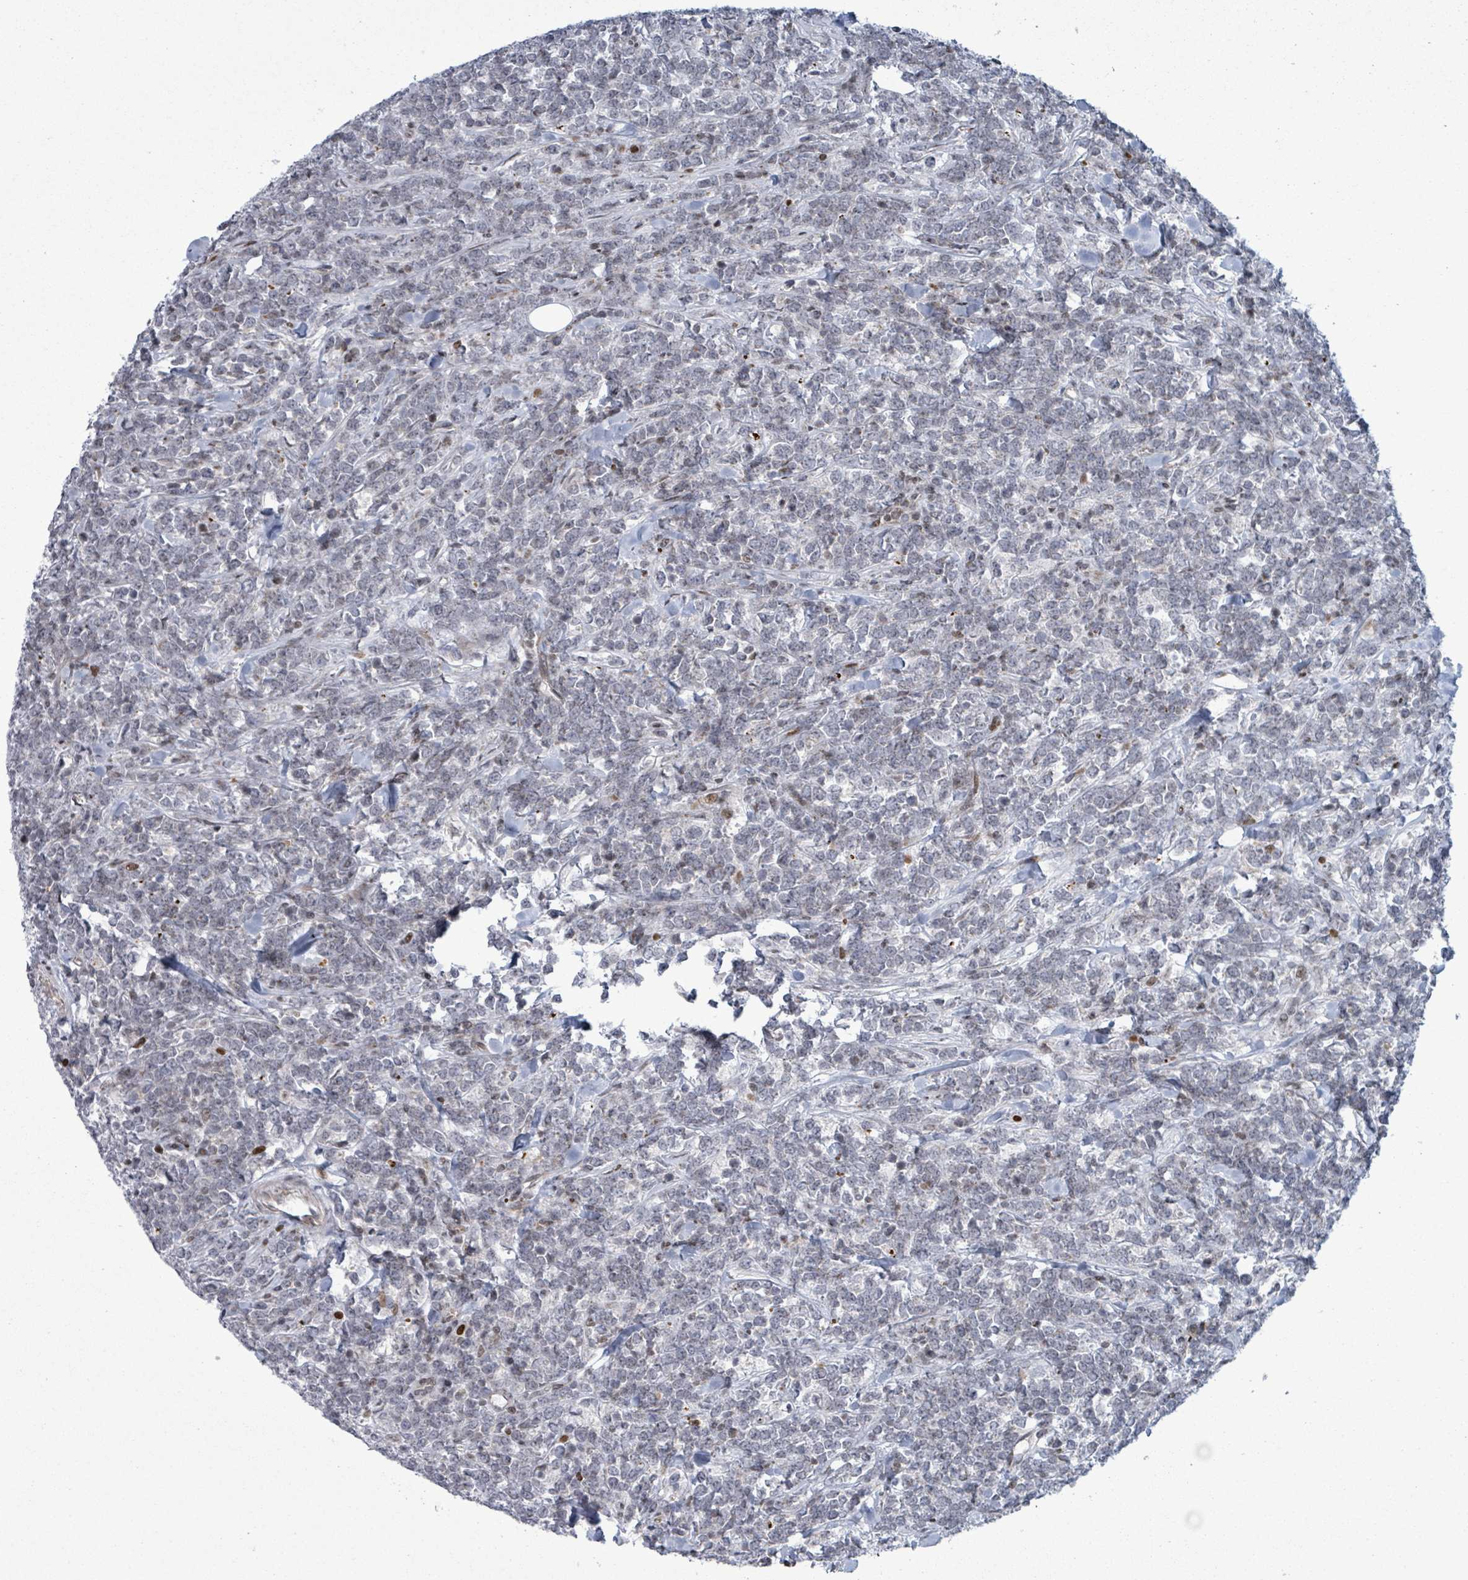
{"staining": {"intensity": "negative", "quantity": "none", "location": "none"}, "tissue": "lymphoma", "cell_type": "Tumor cells", "image_type": "cancer", "snomed": [{"axis": "morphology", "description": "Malignant lymphoma, non-Hodgkin's type, High grade"}, {"axis": "topography", "description": "Small intestine"}, {"axis": "topography", "description": "Colon"}], "caption": "Immunohistochemistry (IHC) photomicrograph of neoplastic tissue: lymphoma stained with DAB reveals no significant protein staining in tumor cells.", "gene": "FNDC4", "patient": {"sex": "male", "age": 8}}